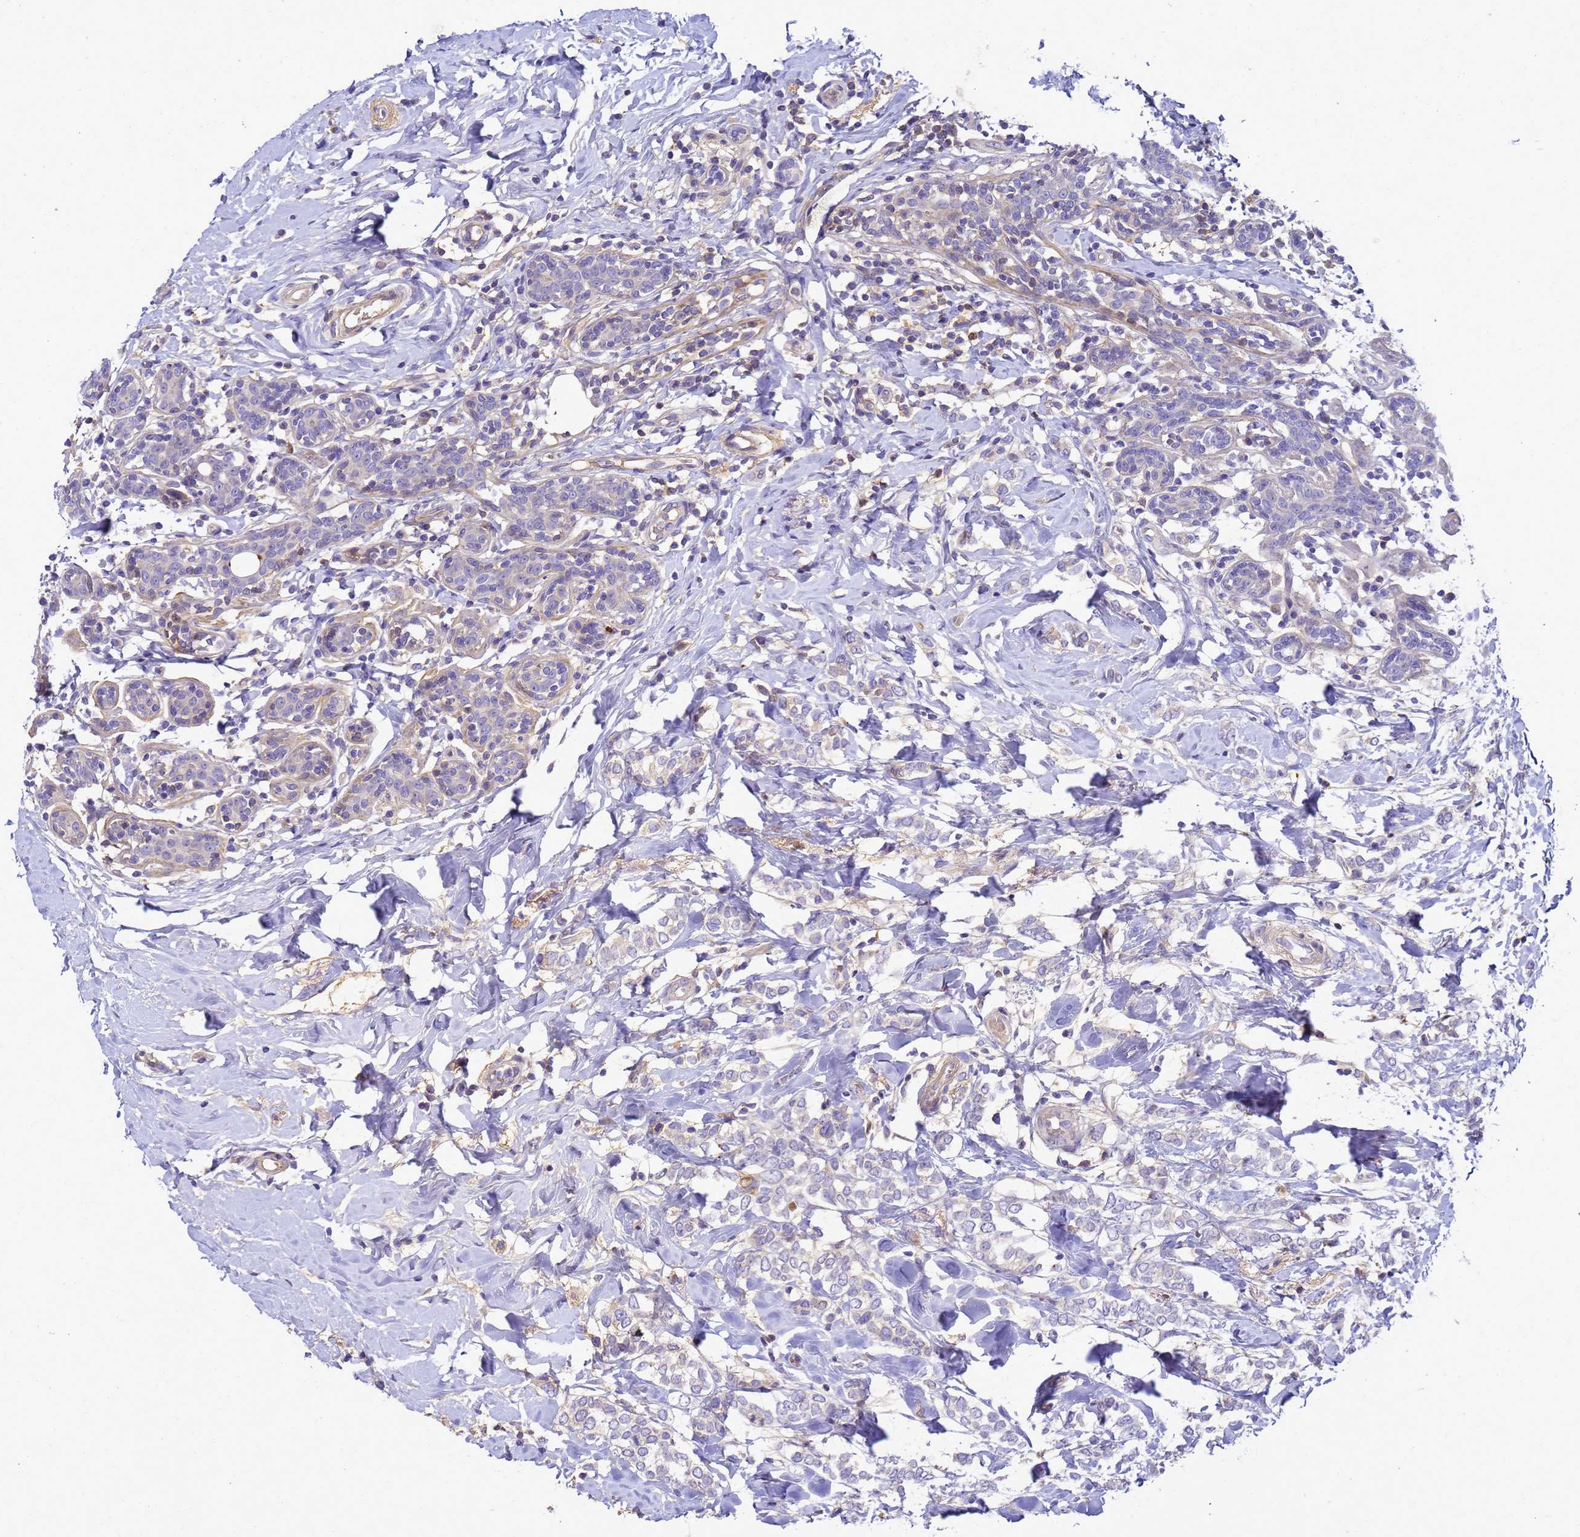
{"staining": {"intensity": "negative", "quantity": "none", "location": "none"}, "tissue": "breast cancer", "cell_type": "Tumor cells", "image_type": "cancer", "snomed": [{"axis": "morphology", "description": "Normal tissue, NOS"}, {"axis": "morphology", "description": "Lobular carcinoma"}, {"axis": "topography", "description": "Breast"}], "caption": "Breast cancer (lobular carcinoma) was stained to show a protein in brown. There is no significant positivity in tumor cells.", "gene": "TBCD", "patient": {"sex": "female", "age": 47}}